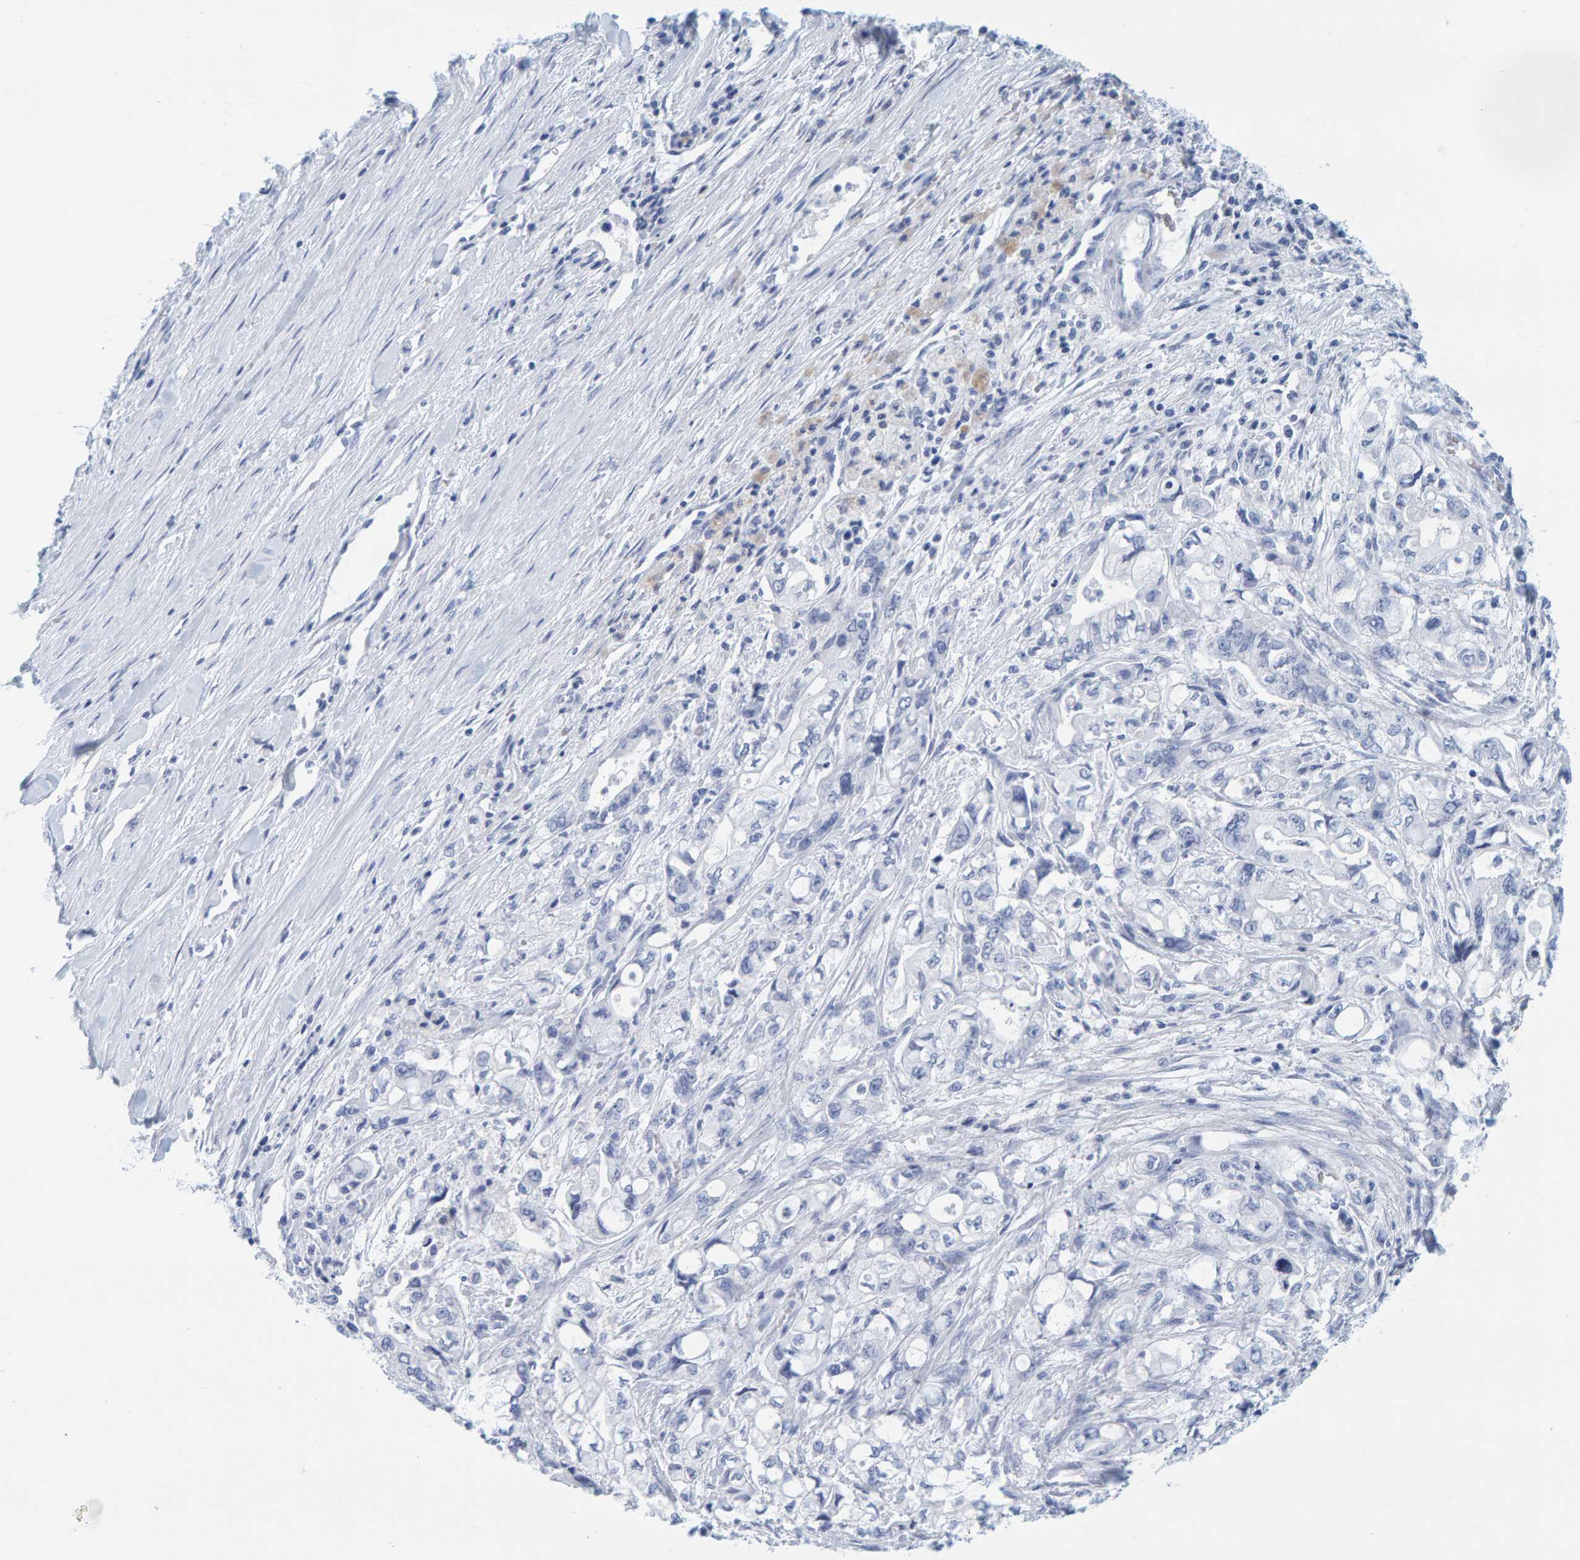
{"staining": {"intensity": "negative", "quantity": "none", "location": "none"}, "tissue": "pancreatic cancer", "cell_type": "Tumor cells", "image_type": "cancer", "snomed": [{"axis": "morphology", "description": "Adenocarcinoma, NOS"}, {"axis": "topography", "description": "Pancreas"}], "caption": "An immunohistochemistry image of pancreatic adenocarcinoma is shown. There is no staining in tumor cells of pancreatic adenocarcinoma.", "gene": "SFTPC", "patient": {"sex": "male", "age": 79}}